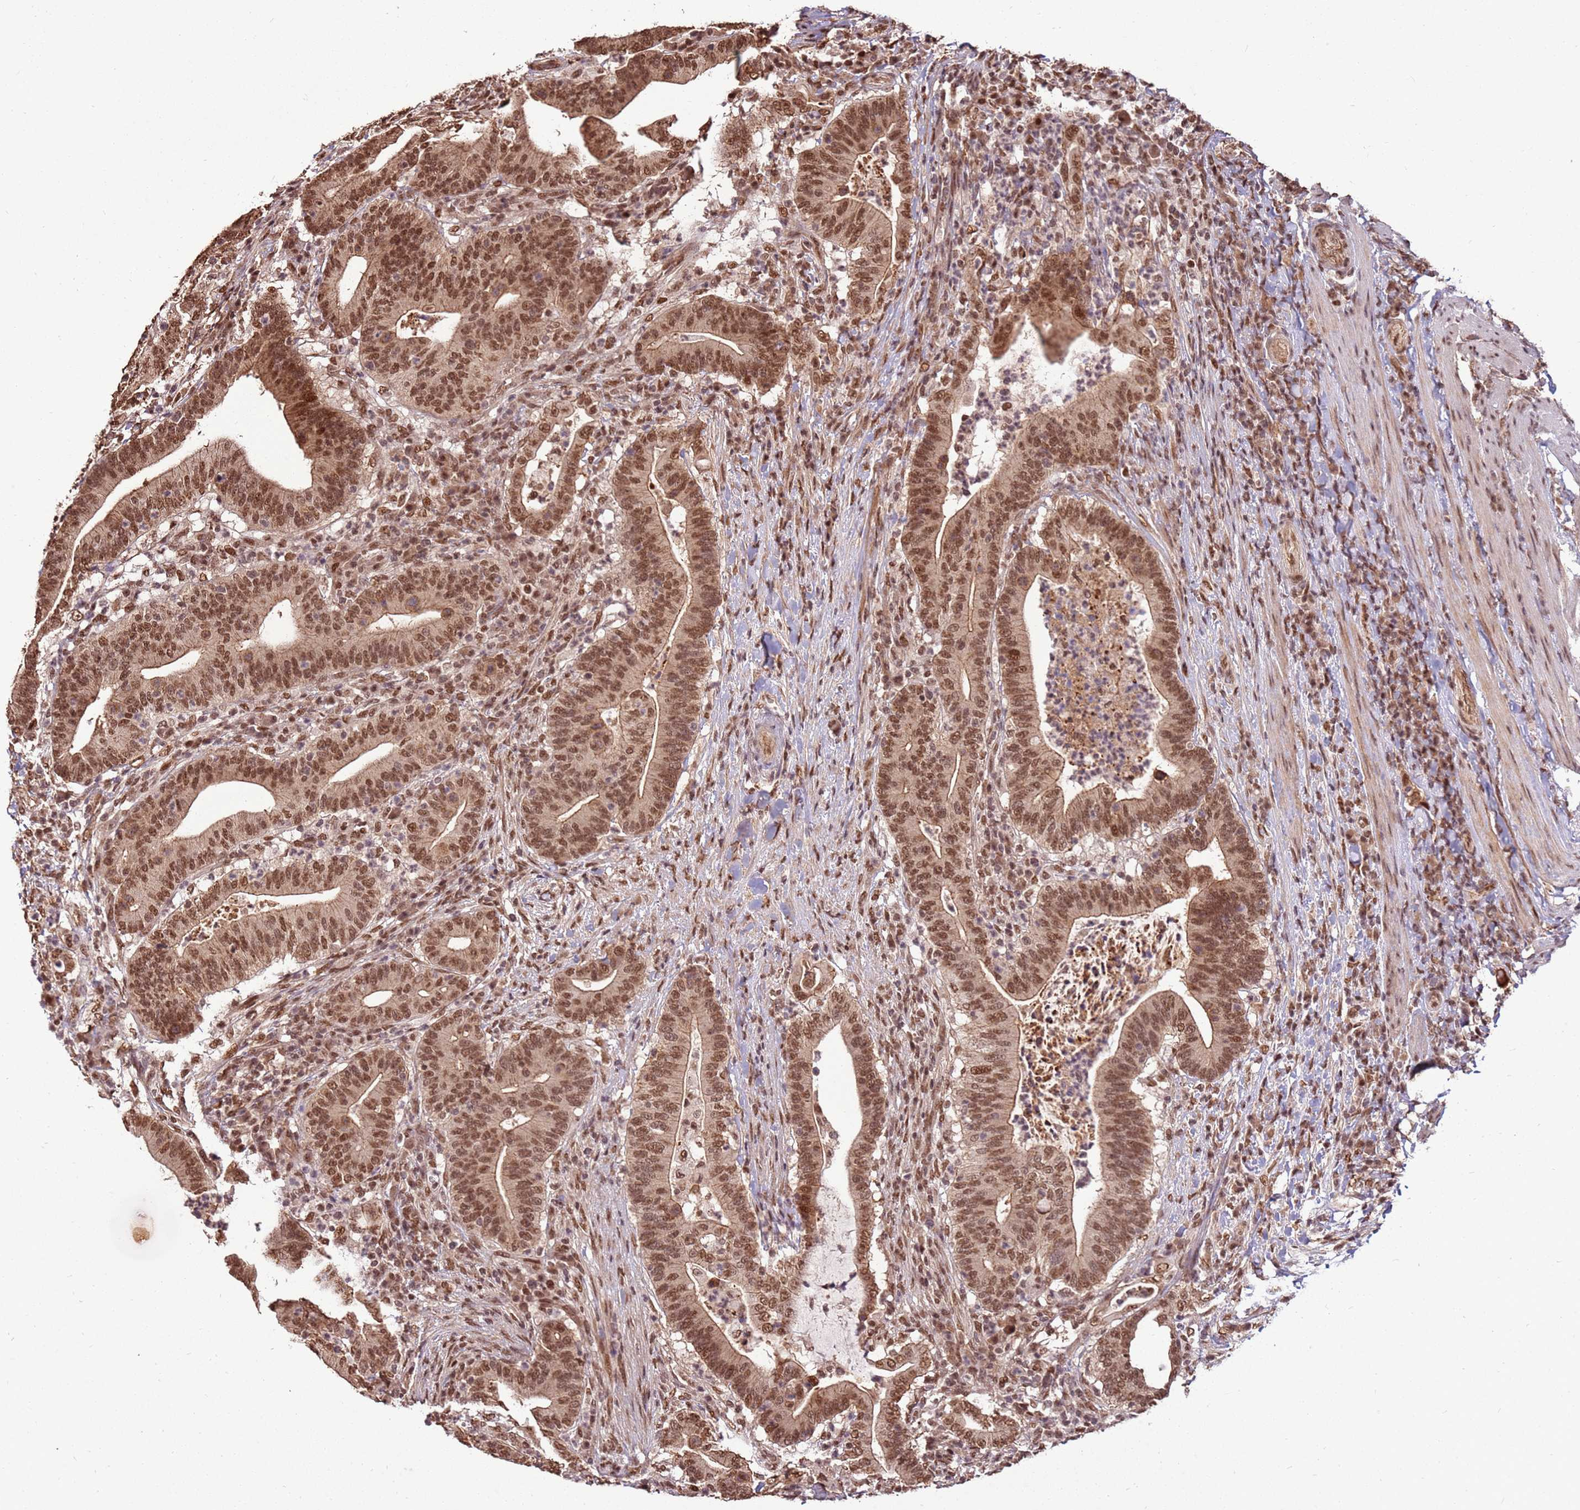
{"staining": {"intensity": "moderate", "quantity": ">75%", "location": "cytoplasmic/membranous,nuclear"}, "tissue": "colorectal cancer", "cell_type": "Tumor cells", "image_type": "cancer", "snomed": [{"axis": "morphology", "description": "Adenocarcinoma, NOS"}, {"axis": "topography", "description": "Colon"}], "caption": "Colorectal cancer stained with a brown dye demonstrates moderate cytoplasmic/membranous and nuclear positive expression in about >75% of tumor cells.", "gene": "ZBTB12", "patient": {"sex": "female", "age": 66}}